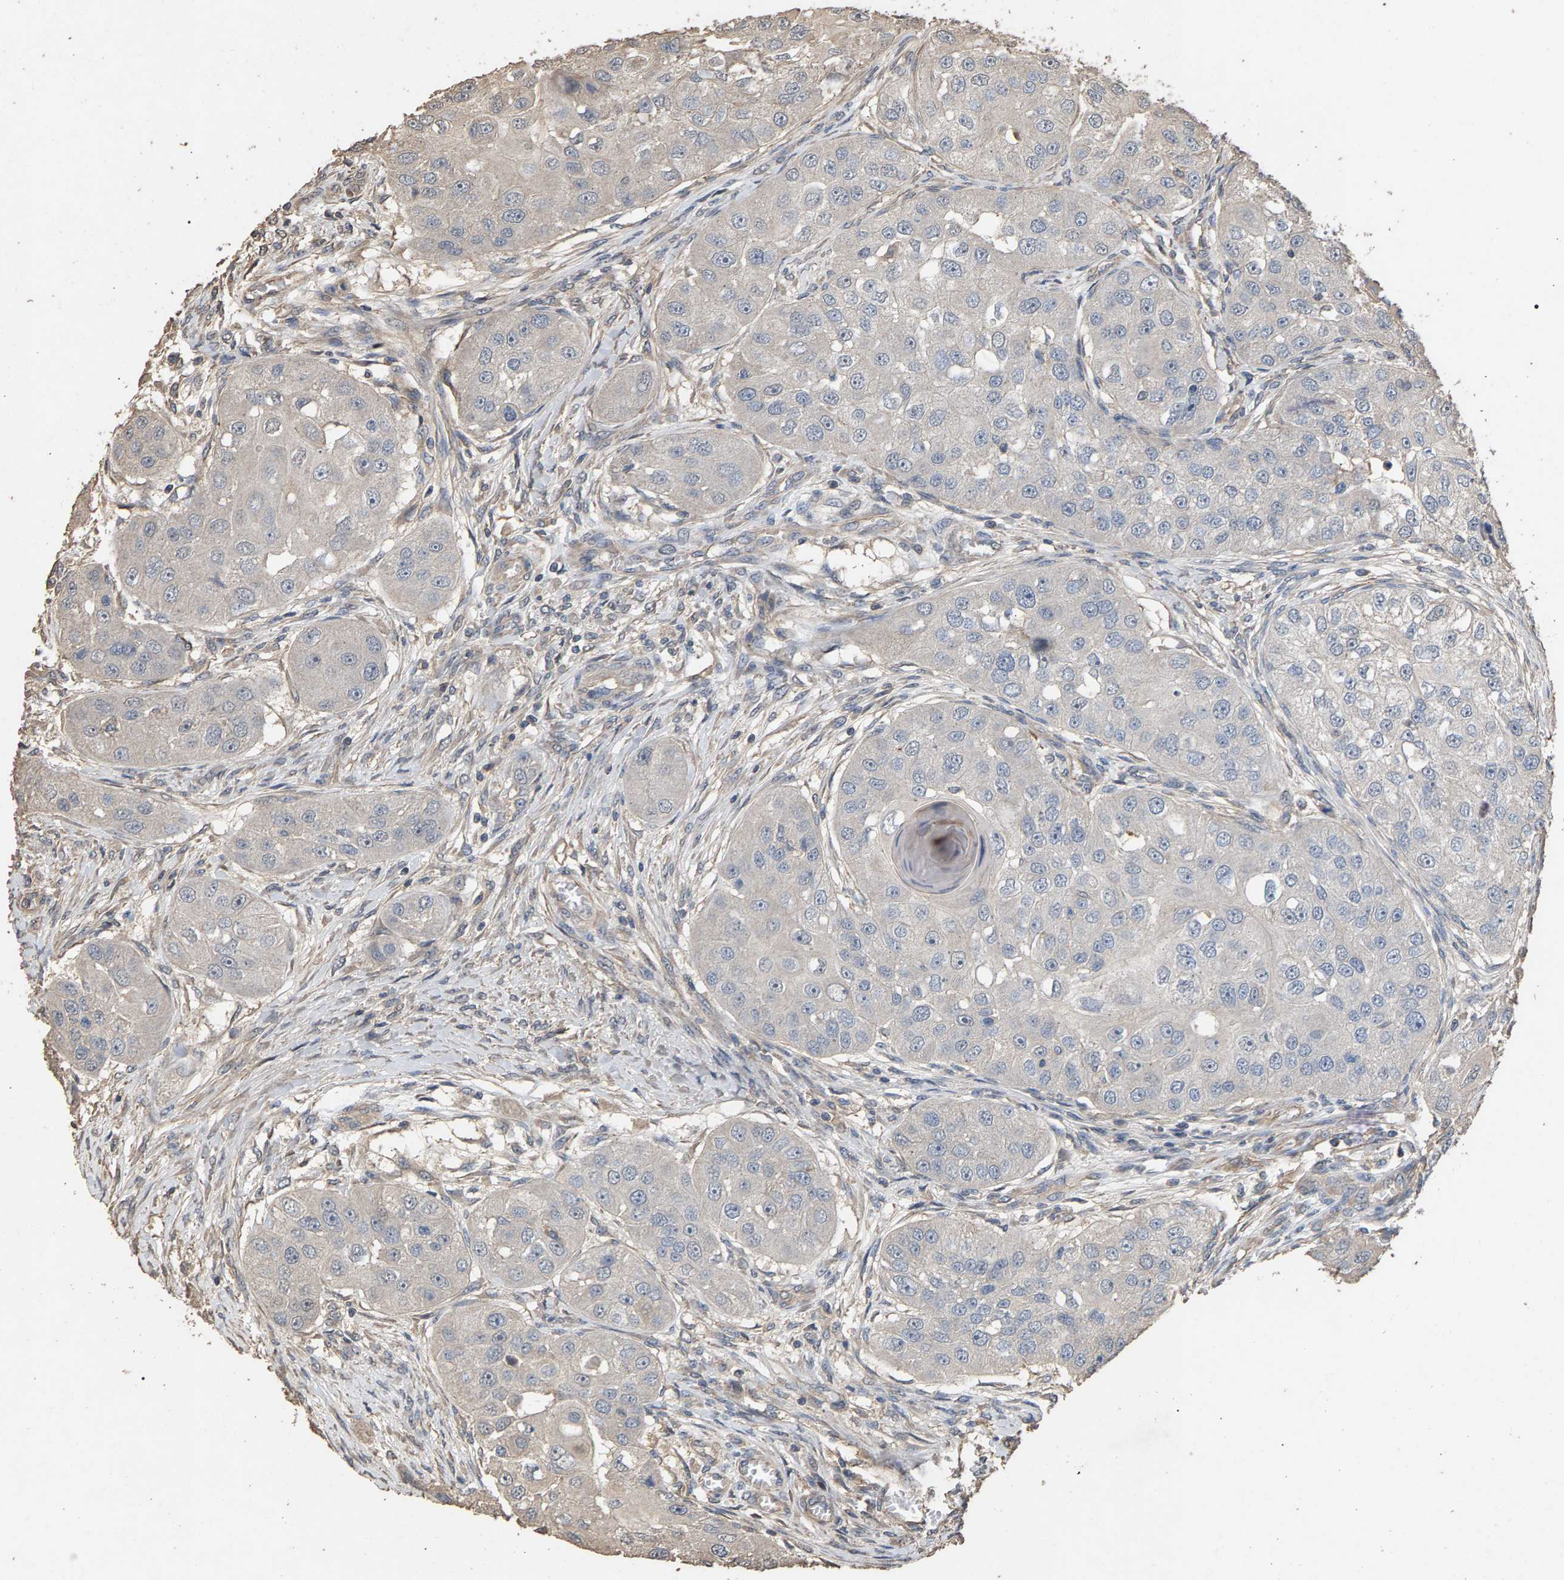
{"staining": {"intensity": "negative", "quantity": "none", "location": "none"}, "tissue": "head and neck cancer", "cell_type": "Tumor cells", "image_type": "cancer", "snomed": [{"axis": "morphology", "description": "Normal tissue, NOS"}, {"axis": "morphology", "description": "Squamous cell carcinoma, NOS"}, {"axis": "topography", "description": "Skeletal muscle"}, {"axis": "topography", "description": "Head-Neck"}], "caption": "Immunohistochemistry (IHC) image of human squamous cell carcinoma (head and neck) stained for a protein (brown), which shows no expression in tumor cells.", "gene": "HTRA3", "patient": {"sex": "male", "age": 51}}